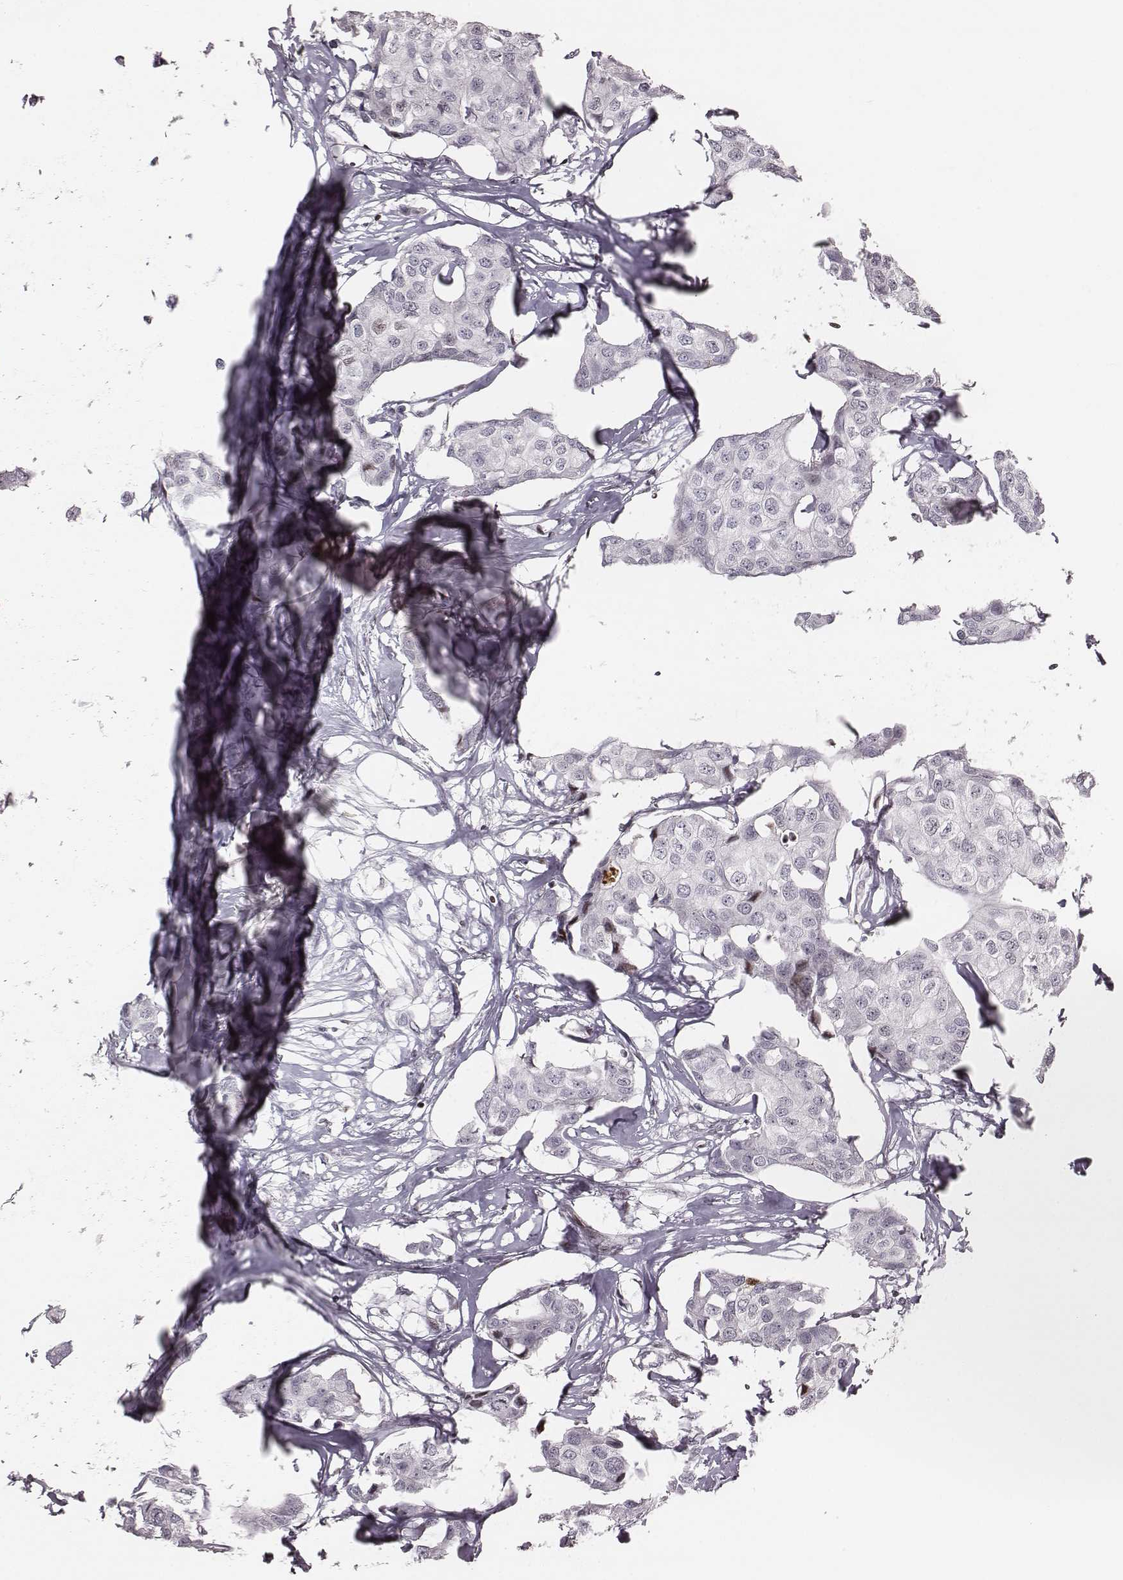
{"staining": {"intensity": "negative", "quantity": "none", "location": "none"}, "tissue": "breast cancer", "cell_type": "Tumor cells", "image_type": "cancer", "snomed": [{"axis": "morphology", "description": "Duct carcinoma"}, {"axis": "topography", "description": "Breast"}], "caption": "Protein analysis of infiltrating ductal carcinoma (breast) displays no significant positivity in tumor cells.", "gene": "NDC1", "patient": {"sex": "female", "age": 80}}